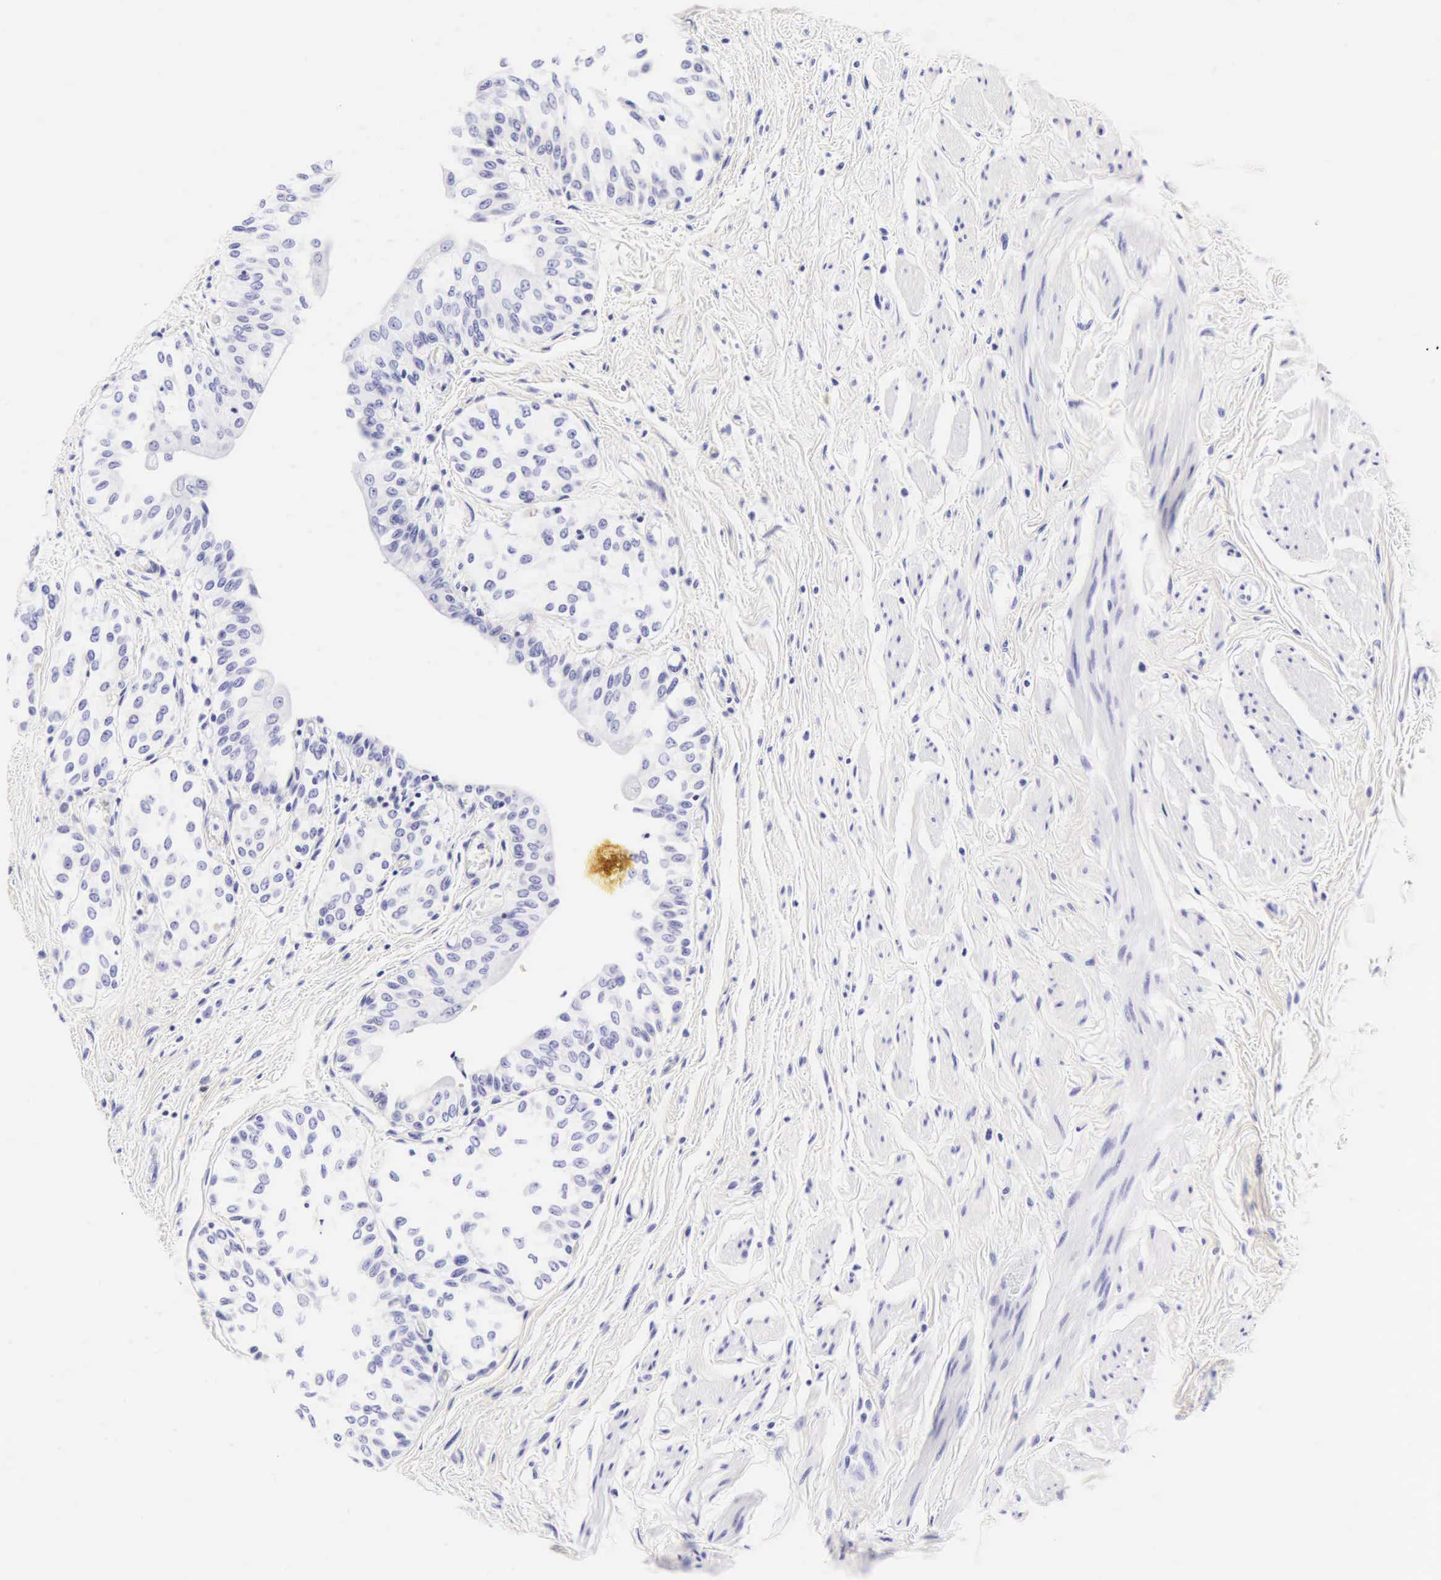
{"staining": {"intensity": "negative", "quantity": "none", "location": "none"}, "tissue": "urinary bladder", "cell_type": "Urothelial cells", "image_type": "normal", "snomed": [{"axis": "morphology", "description": "Normal tissue, NOS"}, {"axis": "topography", "description": "Urinary bladder"}], "caption": "High power microscopy micrograph of an immunohistochemistry (IHC) image of normal urinary bladder, revealing no significant staining in urothelial cells.", "gene": "CD1A", "patient": {"sex": "male", "age": 72}}